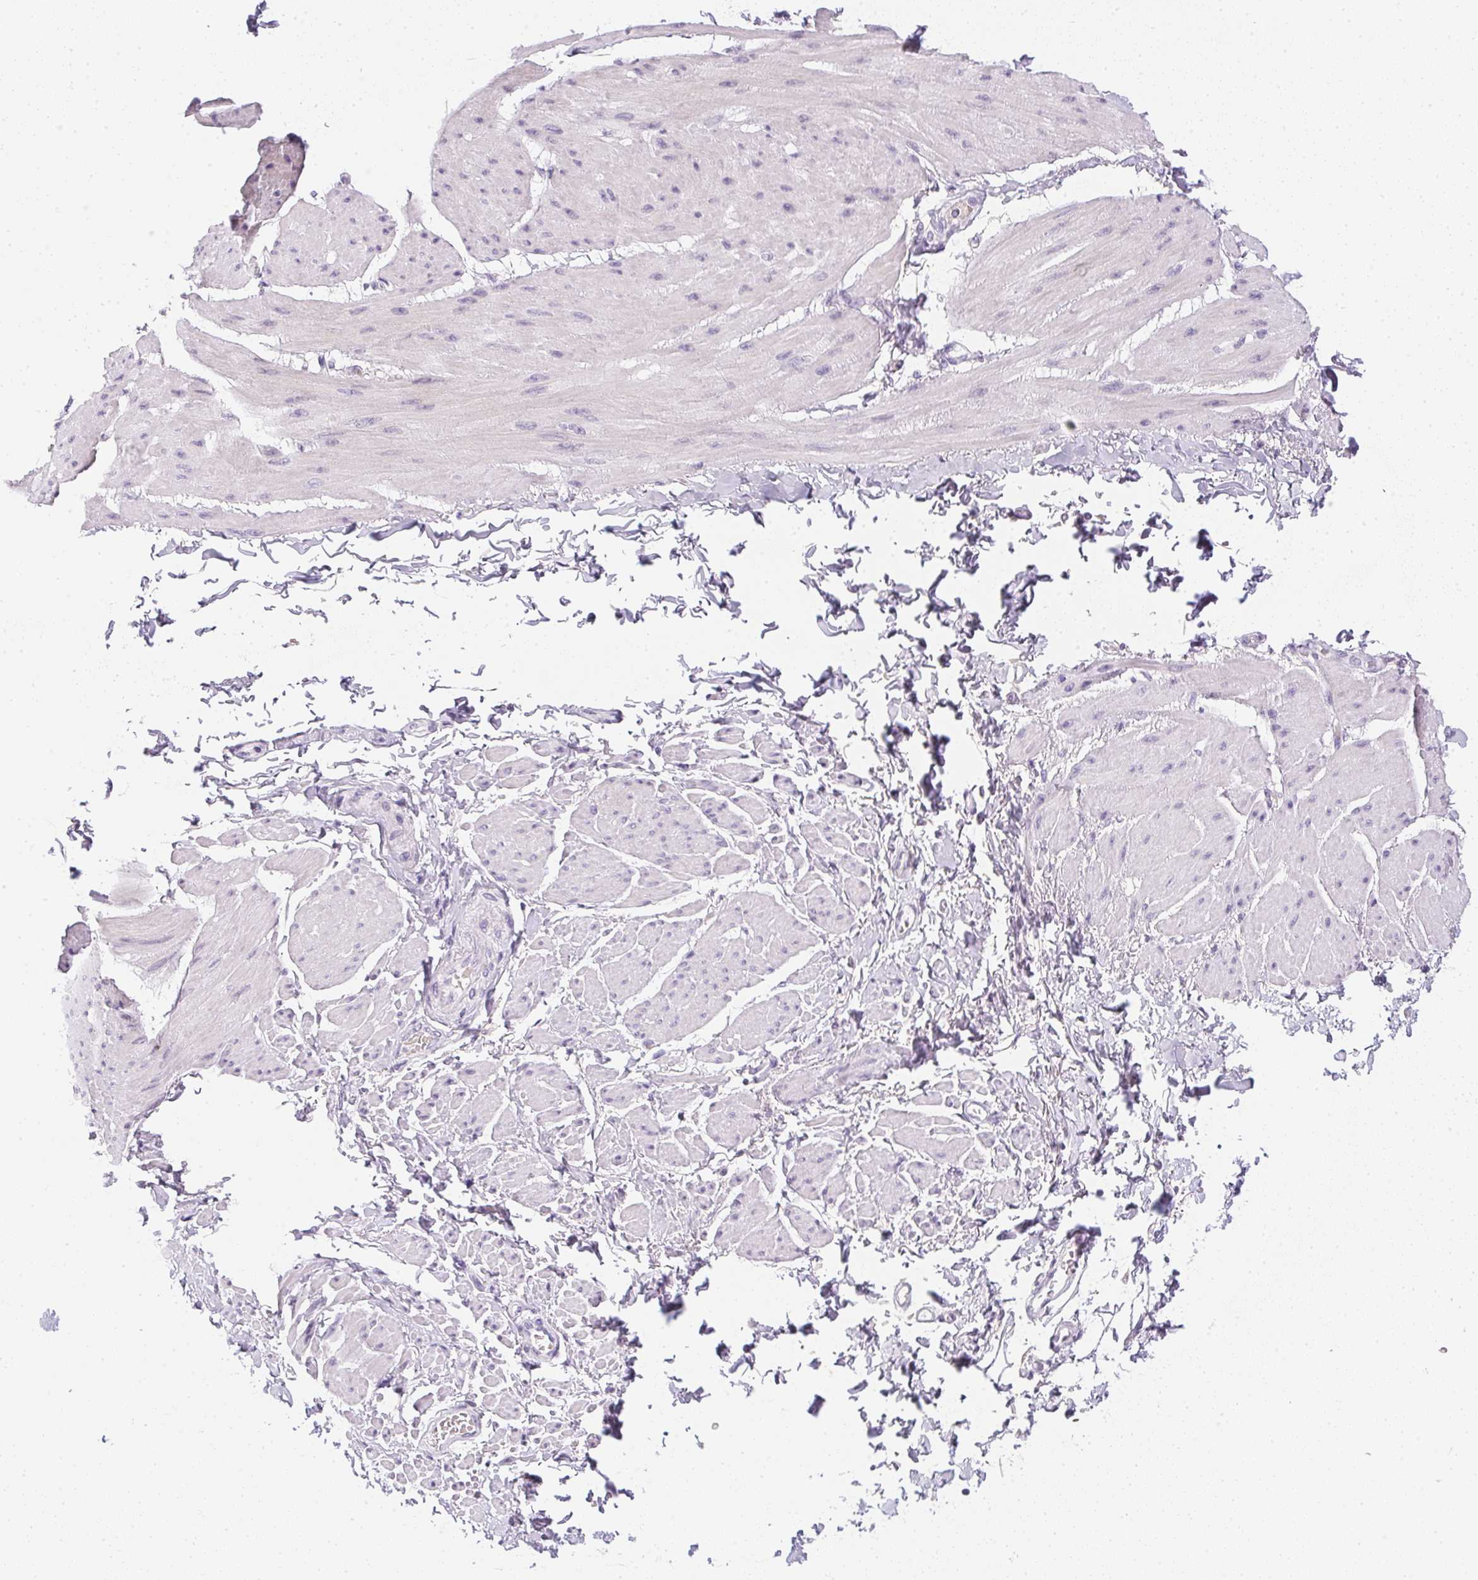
{"staining": {"intensity": "negative", "quantity": "none", "location": "none"}, "tissue": "adipose tissue", "cell_type": "Adipocytes", "image_type": "normal", "snomed": [{"axis": "morphology", "description": "Normal tissue, NOS"}, {"axis": "topography", "description": "Prostate"}, {"axis": "topography", "description": "Peripheral nerve tissue"}], "caption": "Image shows no protein positivity in adipocytes of benign adipose tissue. Brightfield microscopy of immunohistochemistry (IHC) stained with DAB (brown) and hematoxylin (blue), captured at high magnification.", "gene": "PPY", "patient": {"sex": "male", "age": 55}}